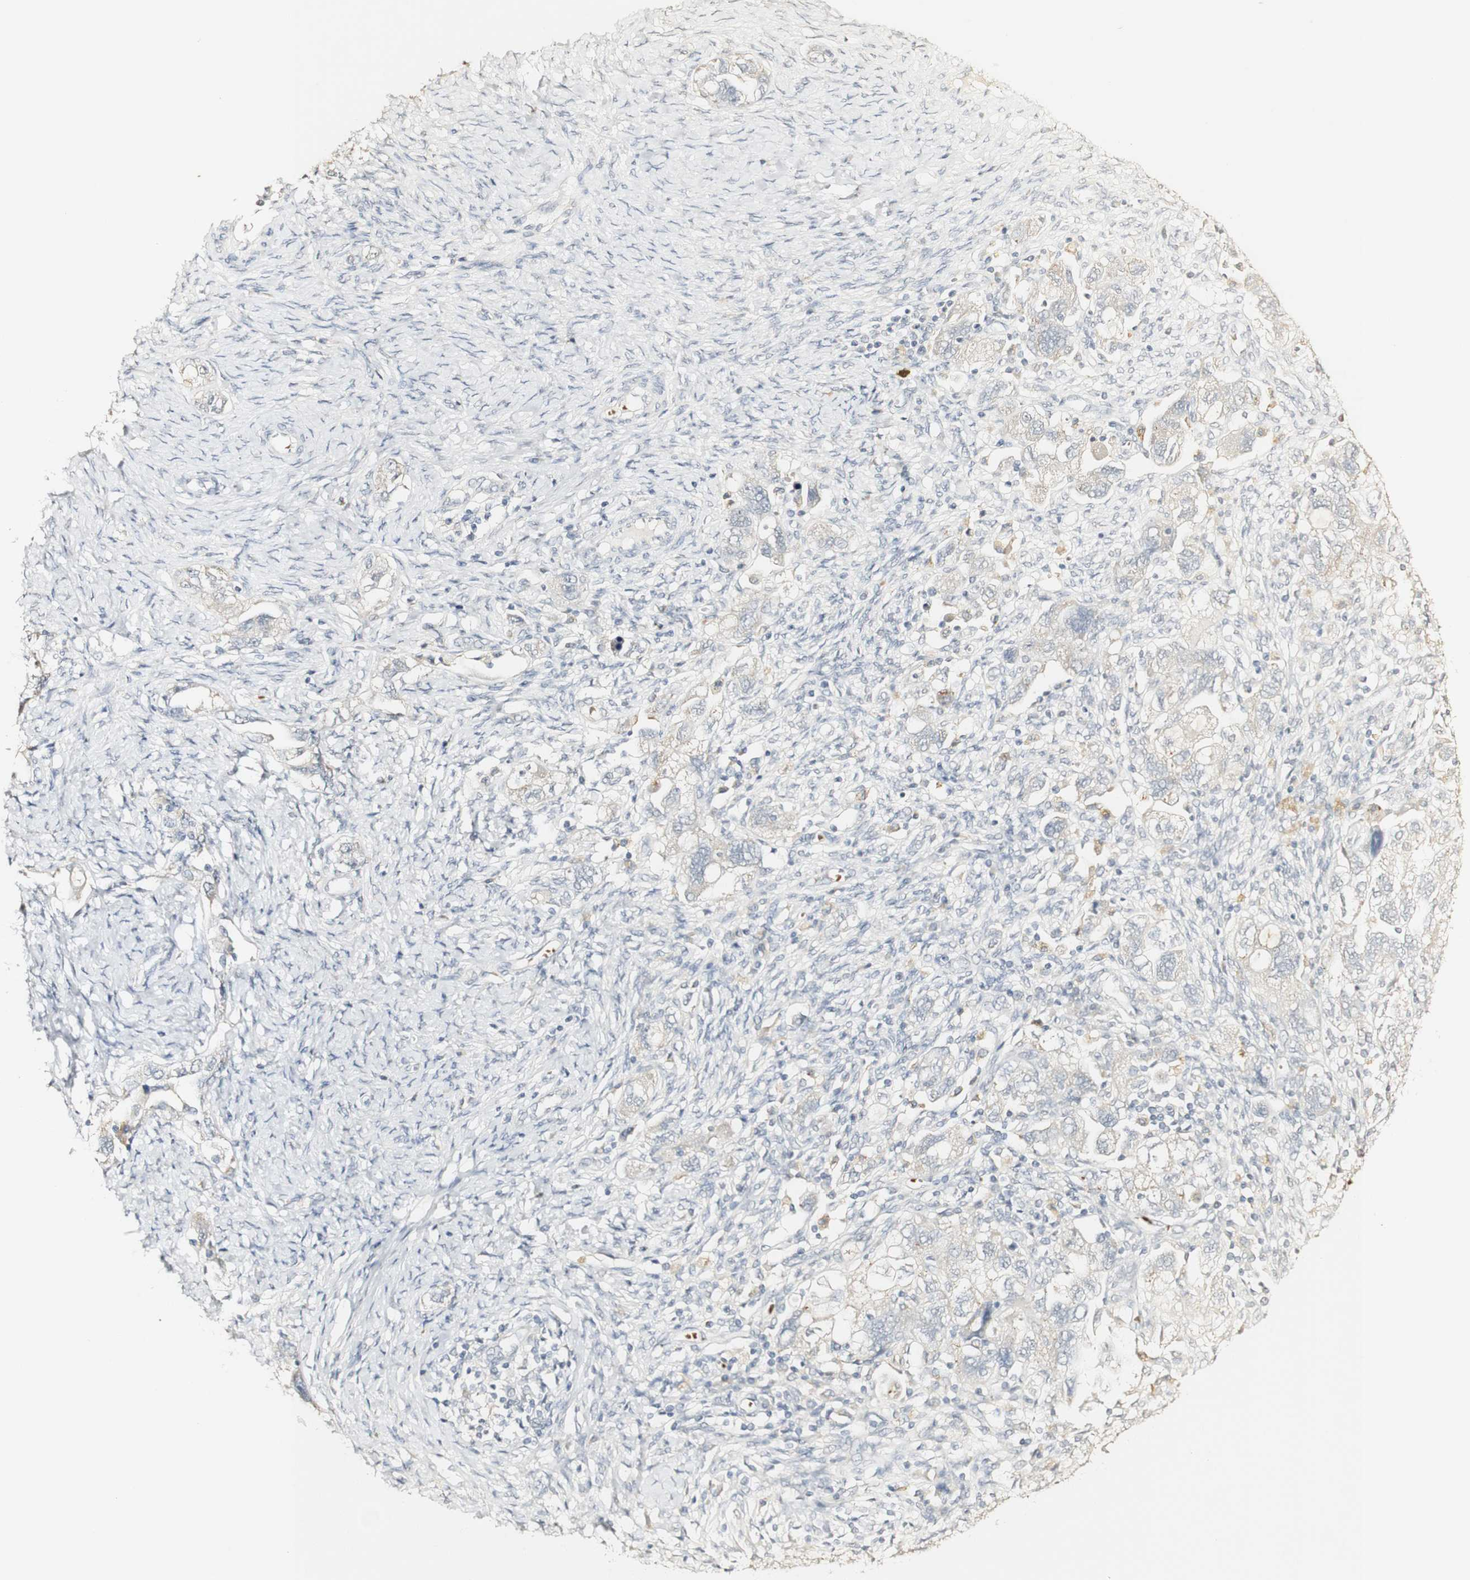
{"staining": {"intensity": "moderate", "quantity": "<25%", "location": "cytoplasmic/membranous"}, "tissue": "ovarian cancer", "cell_type": "Tumor cells", "image_type": "cancer", "snomed": [{"axis": "morphology", "description": "Carcinoma, NOS"}, {"axis": "morphology", "description": "Cystadenocarcinoma, serous, NOS"}, {"axis": "topography", "description": "Ovary"}], "caption": "An immunohistochemistry histopathology image of neoplastic tissue is shown. Protein staining in brown shows moderate cytoplasmic/membranous positivity in ovarian serous cystadenocarcinoma within tumor cells.", "gene": "SYT7", "patient": {"sex": "female", "age": 69}}